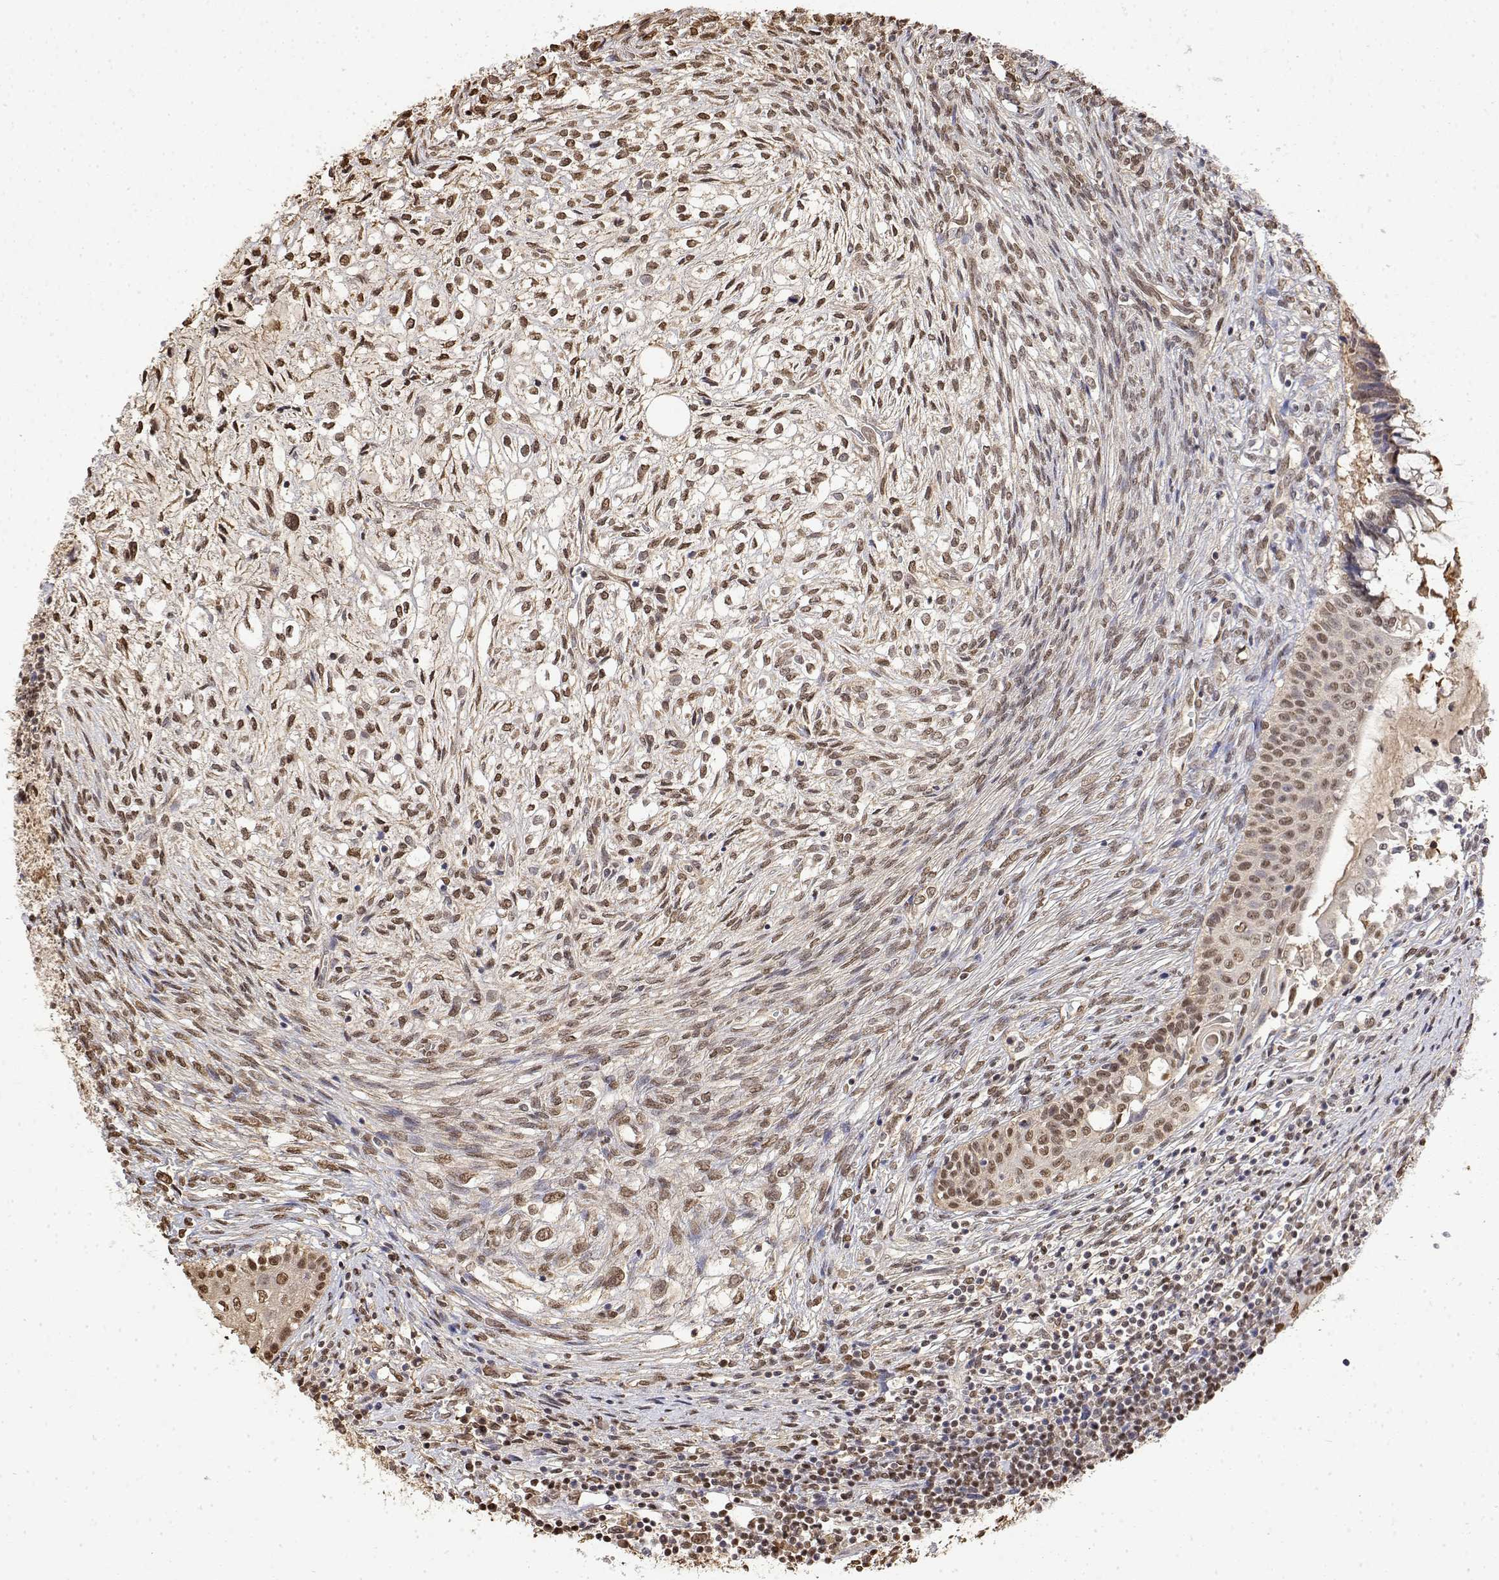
{"staining": {"intensity": "moderate", "quantity": ">75%", "location": "nuclear"}, "tissue": "testis cancer", "cell_type": "Tumor cells", "image_type": "cancer", "snomed": [{"axis": "morphology", "description": "Carcinoma, Embryonal, NOS"}, {"axis": "topography", "description": "Testis"}], "caption": "About >75% of tumor cells in testis cancer reveal moderate nuclear protein staining as visualized by brown immunohistochemical staining.", "gene": "TPI1", "patient": {"sex": "male", "age": 37}}